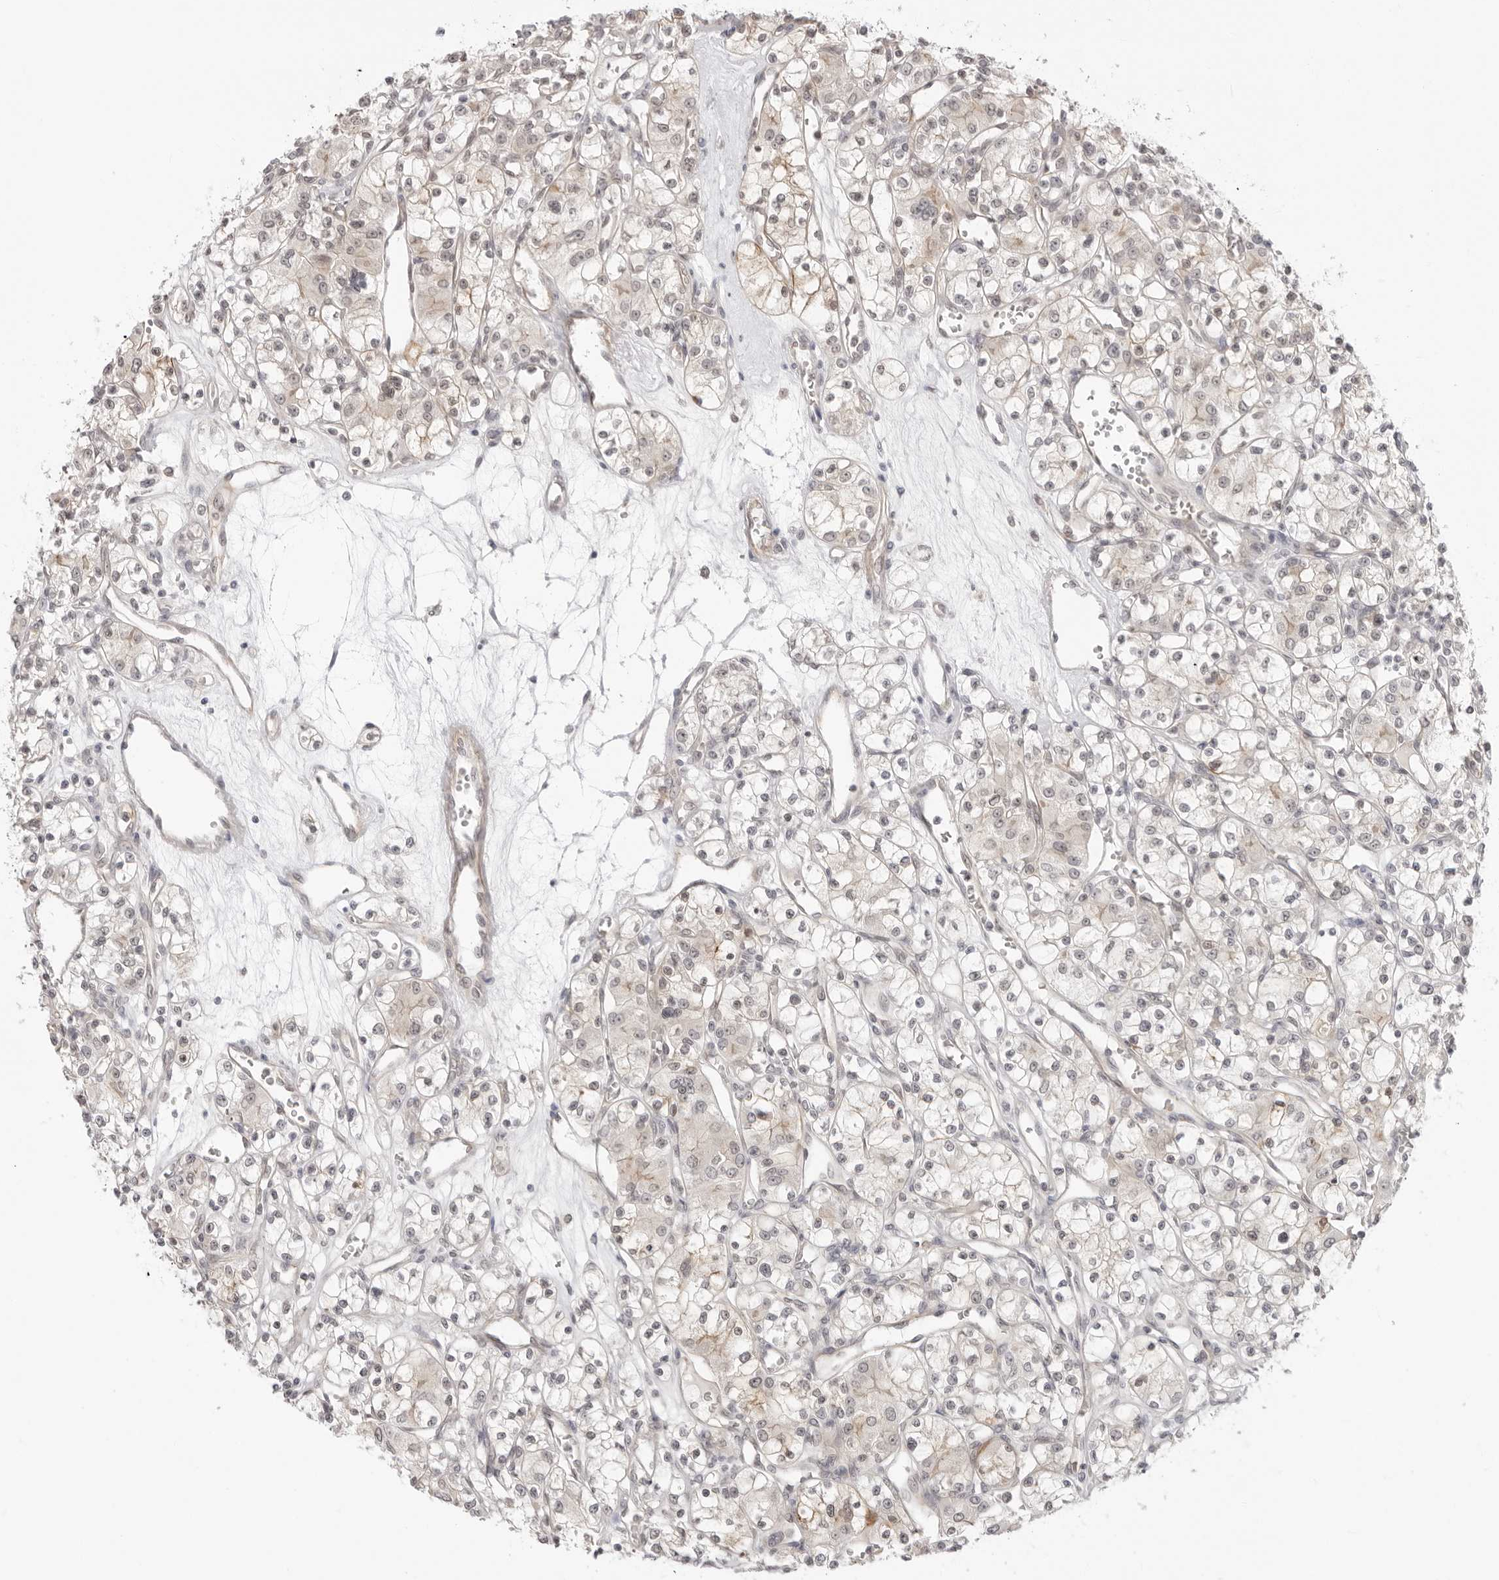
{"staining": {"intensity": "weak", "quantity": ">75%", "location": "cytoplasmic/membranous"}, "tissue": "renal cancer", "cell_type": "Tumor cells", "image_type": "cancer", "snomed": [{"axis": "morphology", "description": "Adenocarcinoma, NOS"}, {"axis": "topography", "description": "Kidney"}], "caption": "Brown immunohistochemical staining in human renal cancer exhibits weak cytoplasmic/membranous positivity in about >75% of tumor cells.", "gene": "TRAPPC3", "patient": {"sex": "female", "age": 59}}